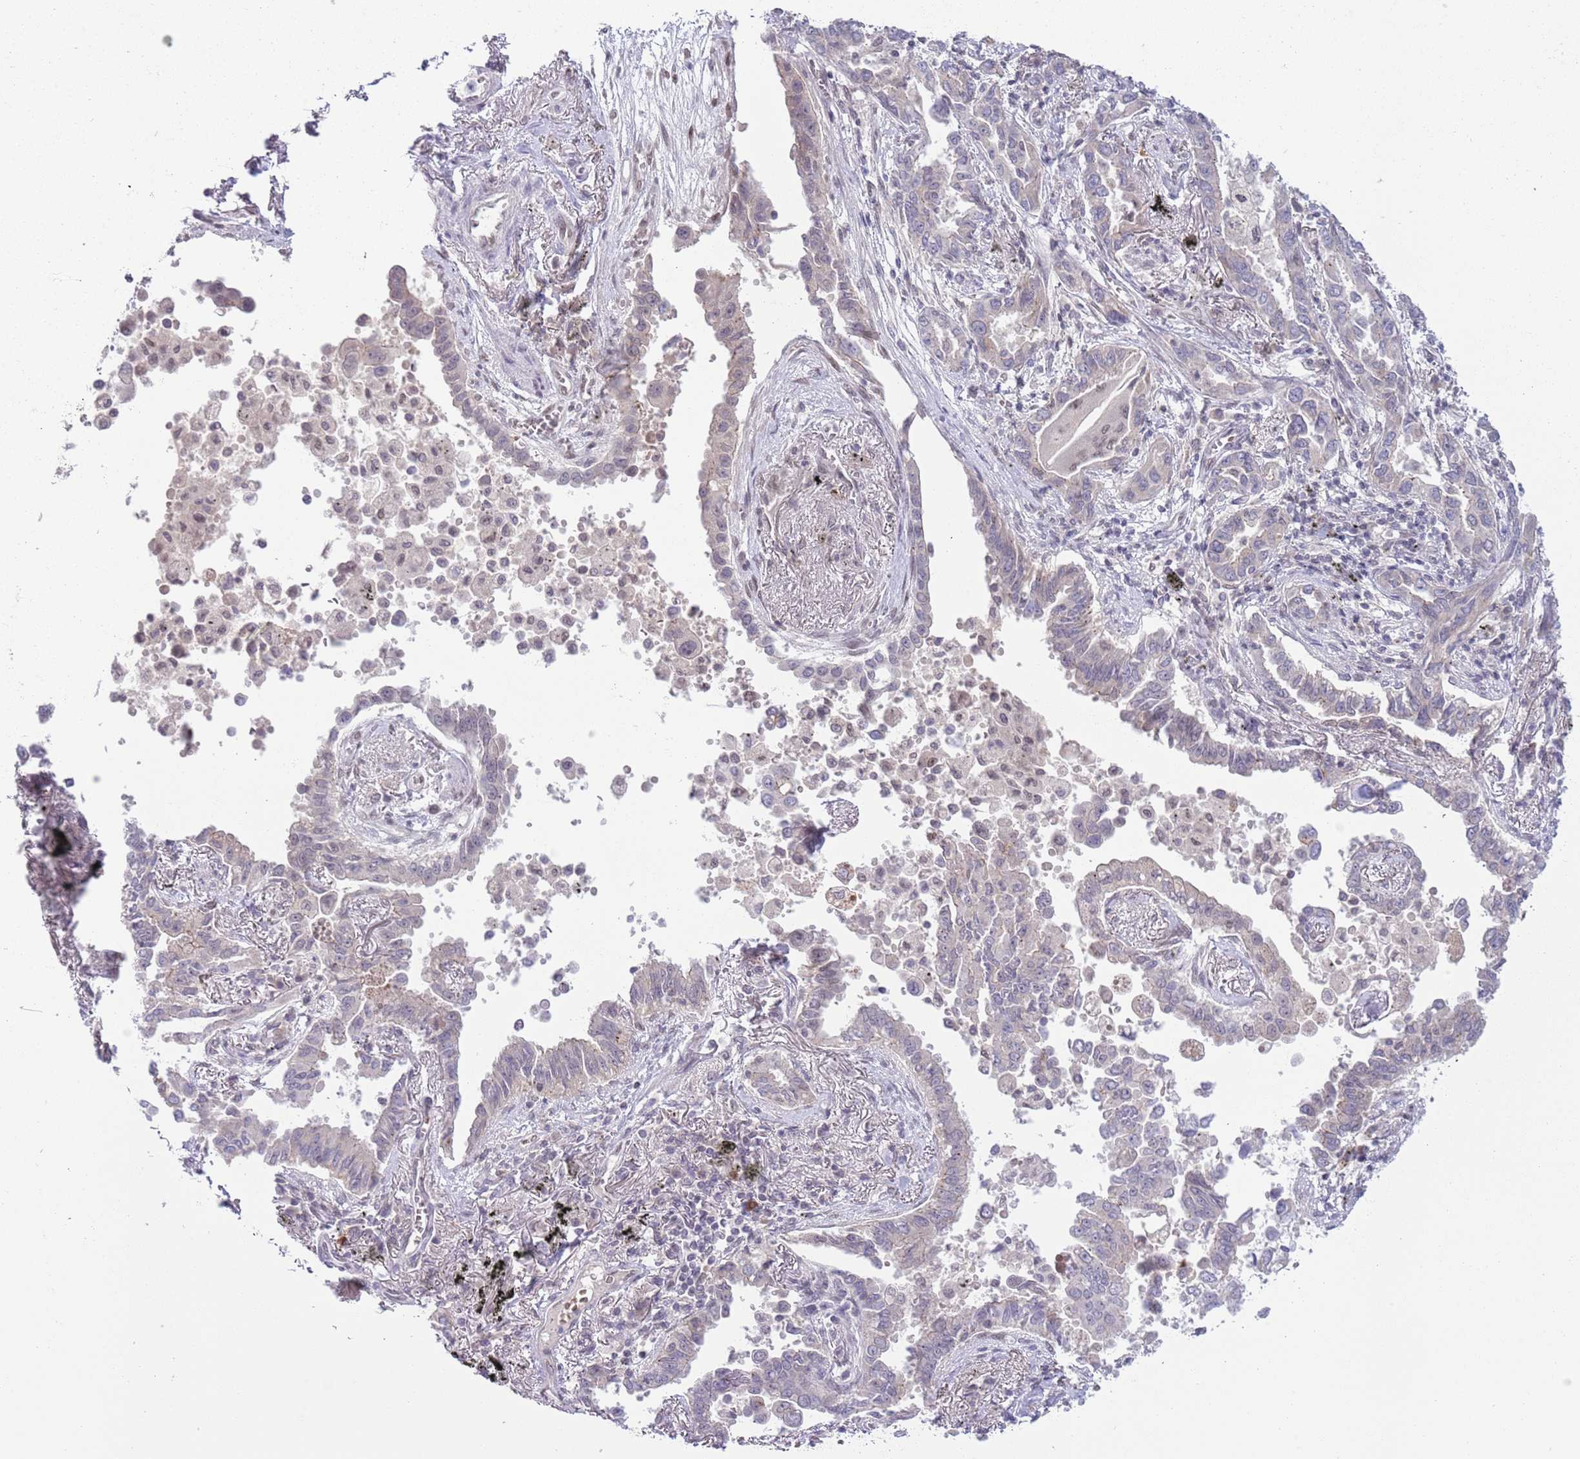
{"staining": {"intensity": "negative", "quantity": "none", "location": "none"}, "tissue": "lung cancer", "cell_type": "Tumor cells", "image_type": "cancer", "snomed": [{"axis": "morphology", "description": "Adenocarcinoma, NOS"}, {"axis": "topography", "description": "Lung"}], "caption": "Immunohistochemistry of human lung cancer (adenocarcinoma) reveals no staining in tumor cells.", "gene": "TM2D1", "patient": {"sex": "male", "age": 67}}